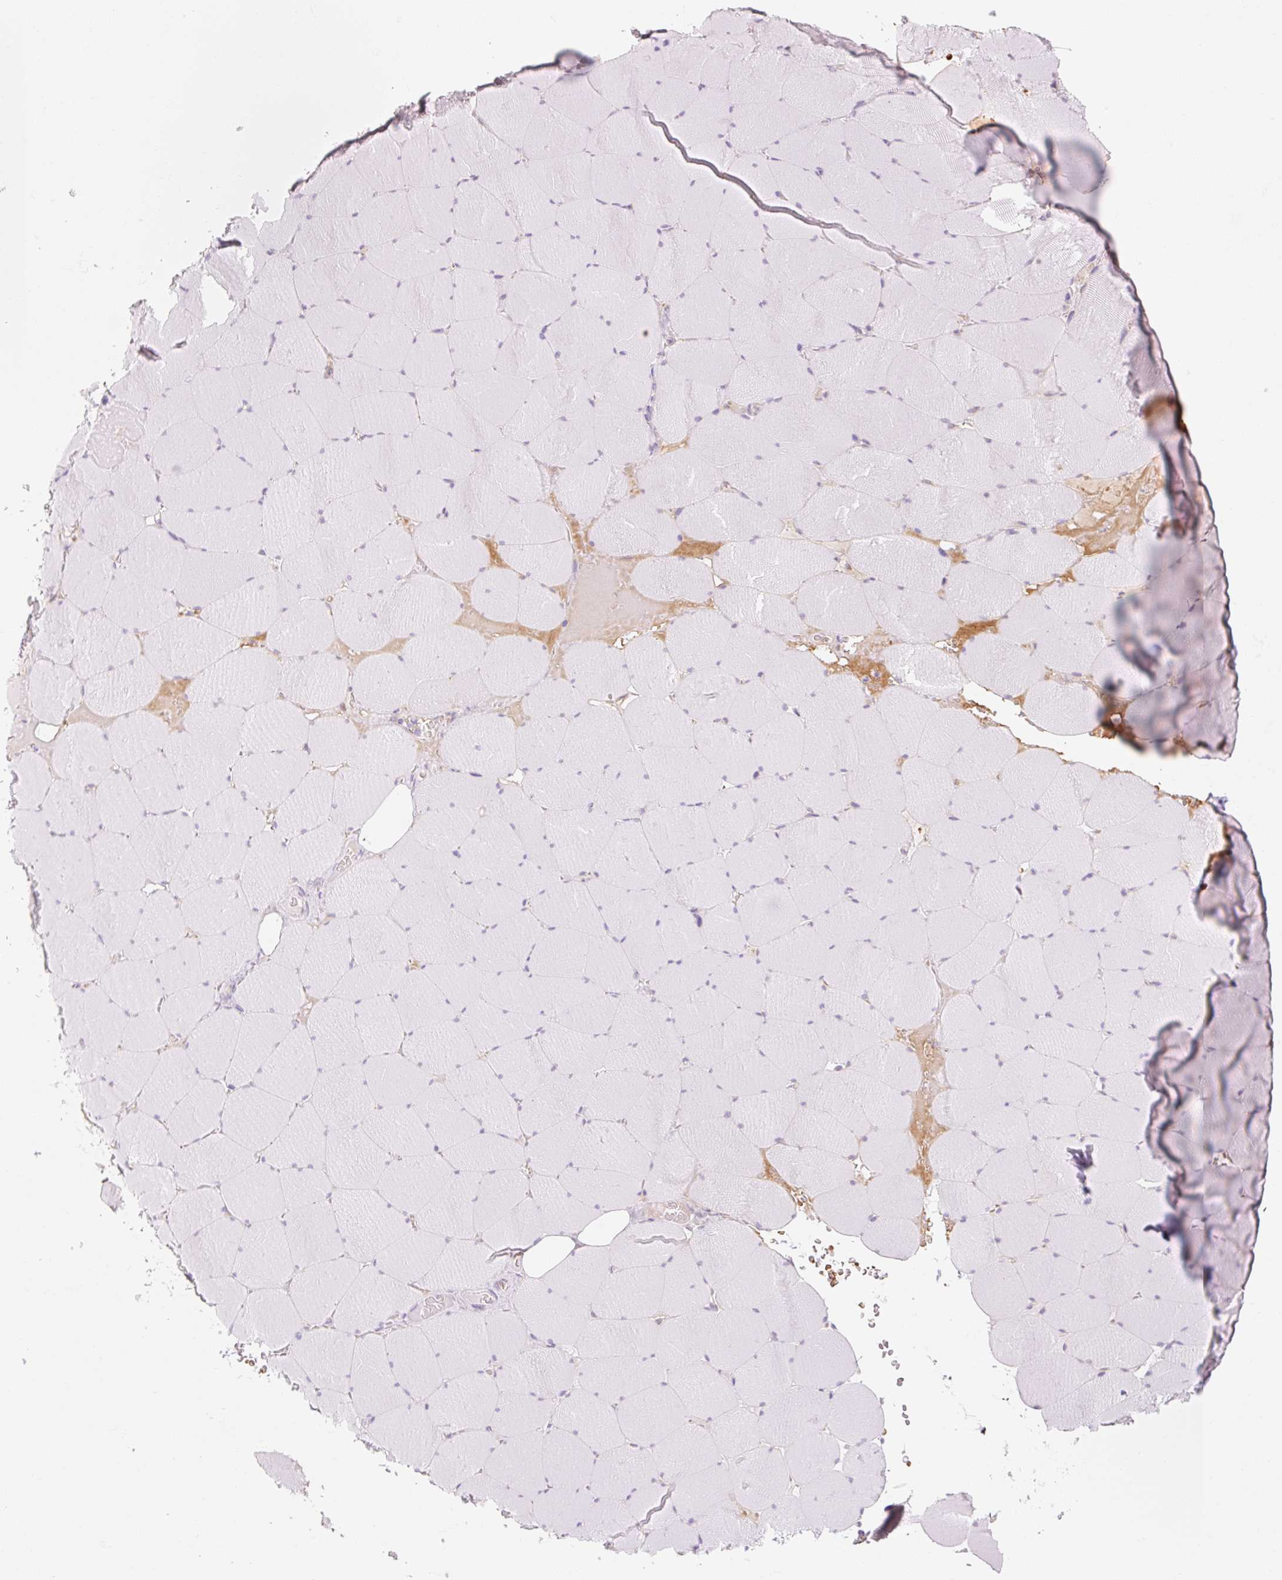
{"staining": {"intensity": "negative", "quantity": "none", "location": "none"}, "tissue": "skeletal muscle", "cell_type": "Myocytes", "image_type": "normal", "snomed": [{"axis": "morphology", "description": "Normal tissue, NOS"}, {"axis": "topography", "description": "Skeletal muscle"}, {"axis": "topography", "description": "Head-Neck"}], "caption": "Myocytes show no significant positivity in unremarkable skeletal muscle. Nuclei are stained in blue.", "gene": "TAF1L", "patient": {"sex": "male", "age": 66}}